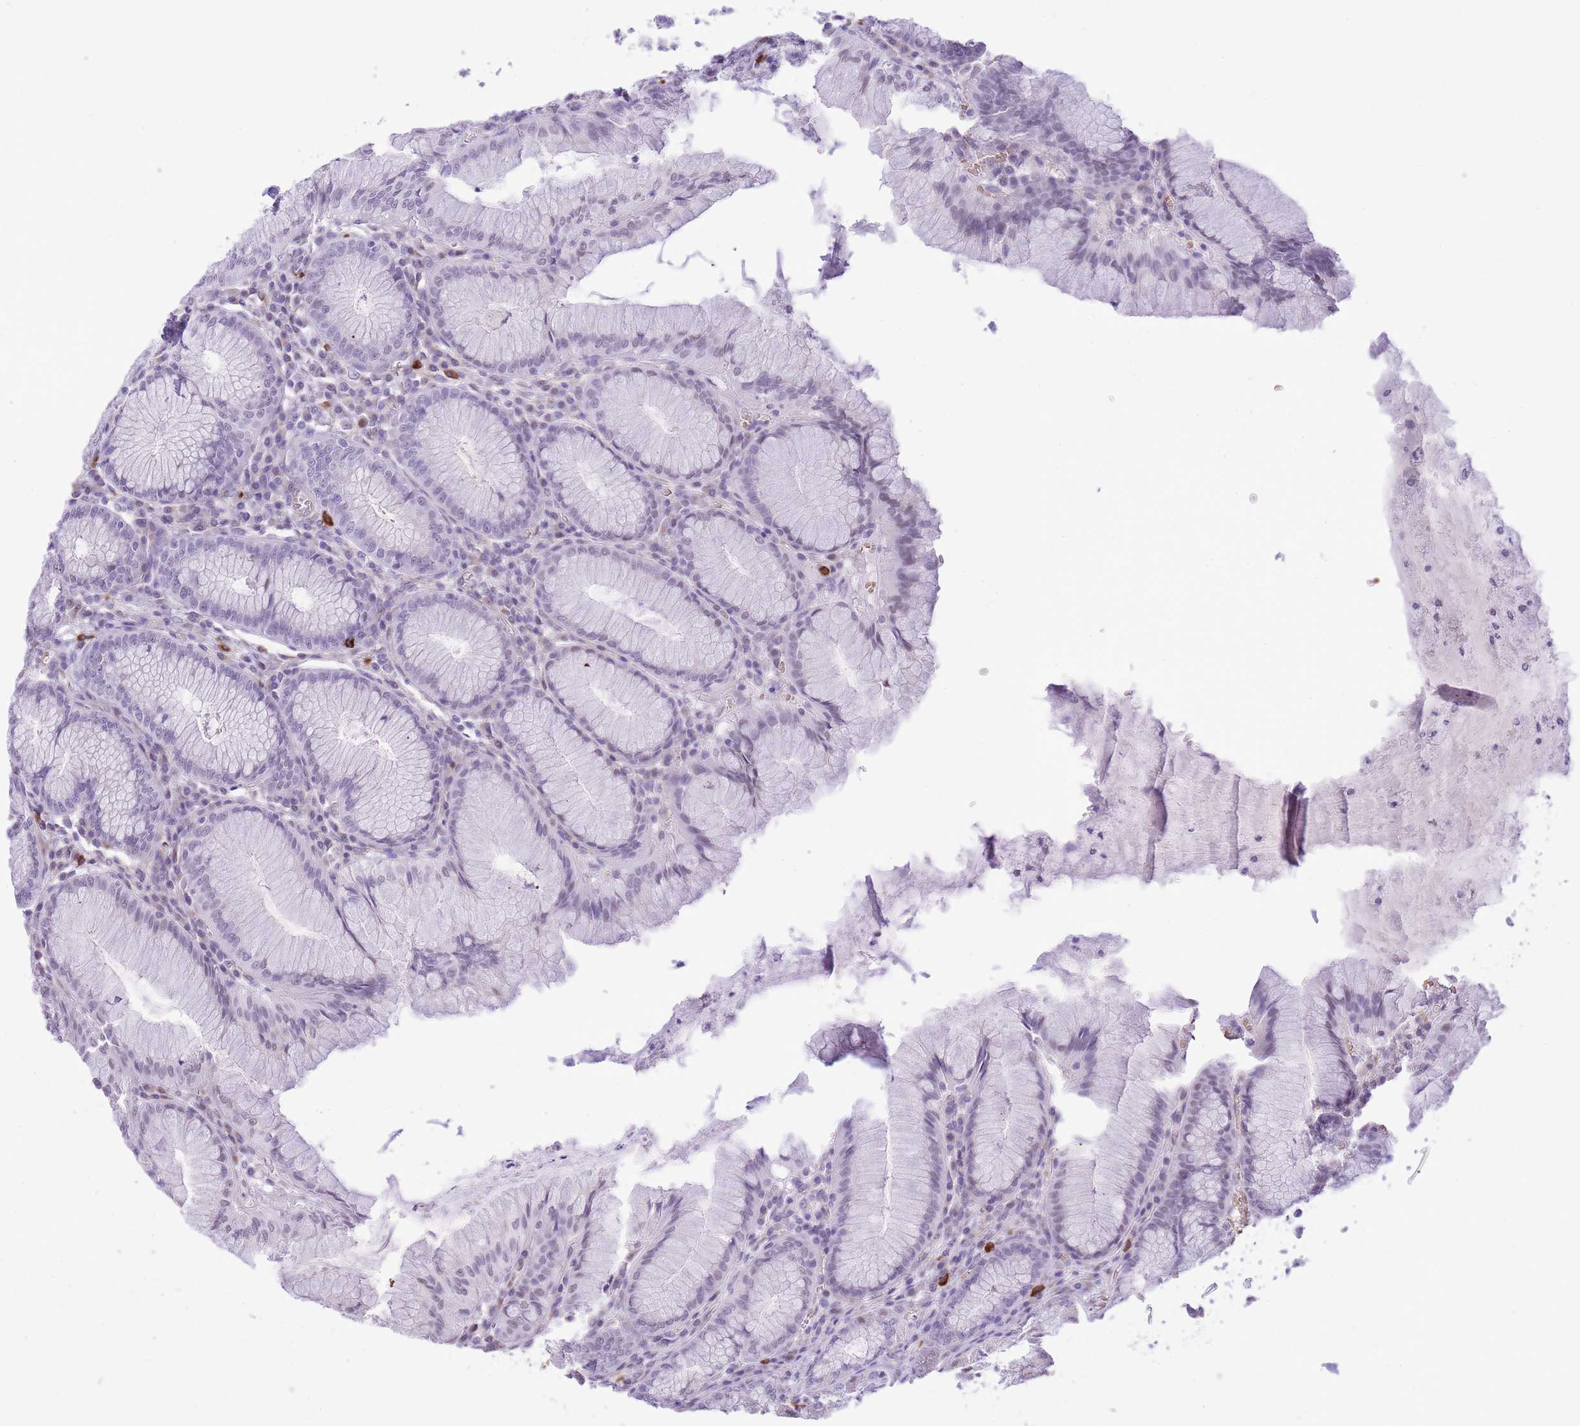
{"staining": {"intensity": "negative", "quantity": "none", "location": "none"}, "tissue": "stomach", "cell_type": "Glandular cells", "image_type": "normal", "snomed": [{"axis": "morphology", "description": "Normal tissue, NOS"}, {"axis": "topography", "description": "Stomach"}], "caption": "High power microscopy micrograph of an immunohistochemistry histopathology image of normal stomach, revealing no significant positivity in glandular cells. (DAB immunohistochemistry visualized using brightfield microscopy, high magnification).", "gene": "MEIOSIN", "patient": {"sex": "male", "age": 55}}